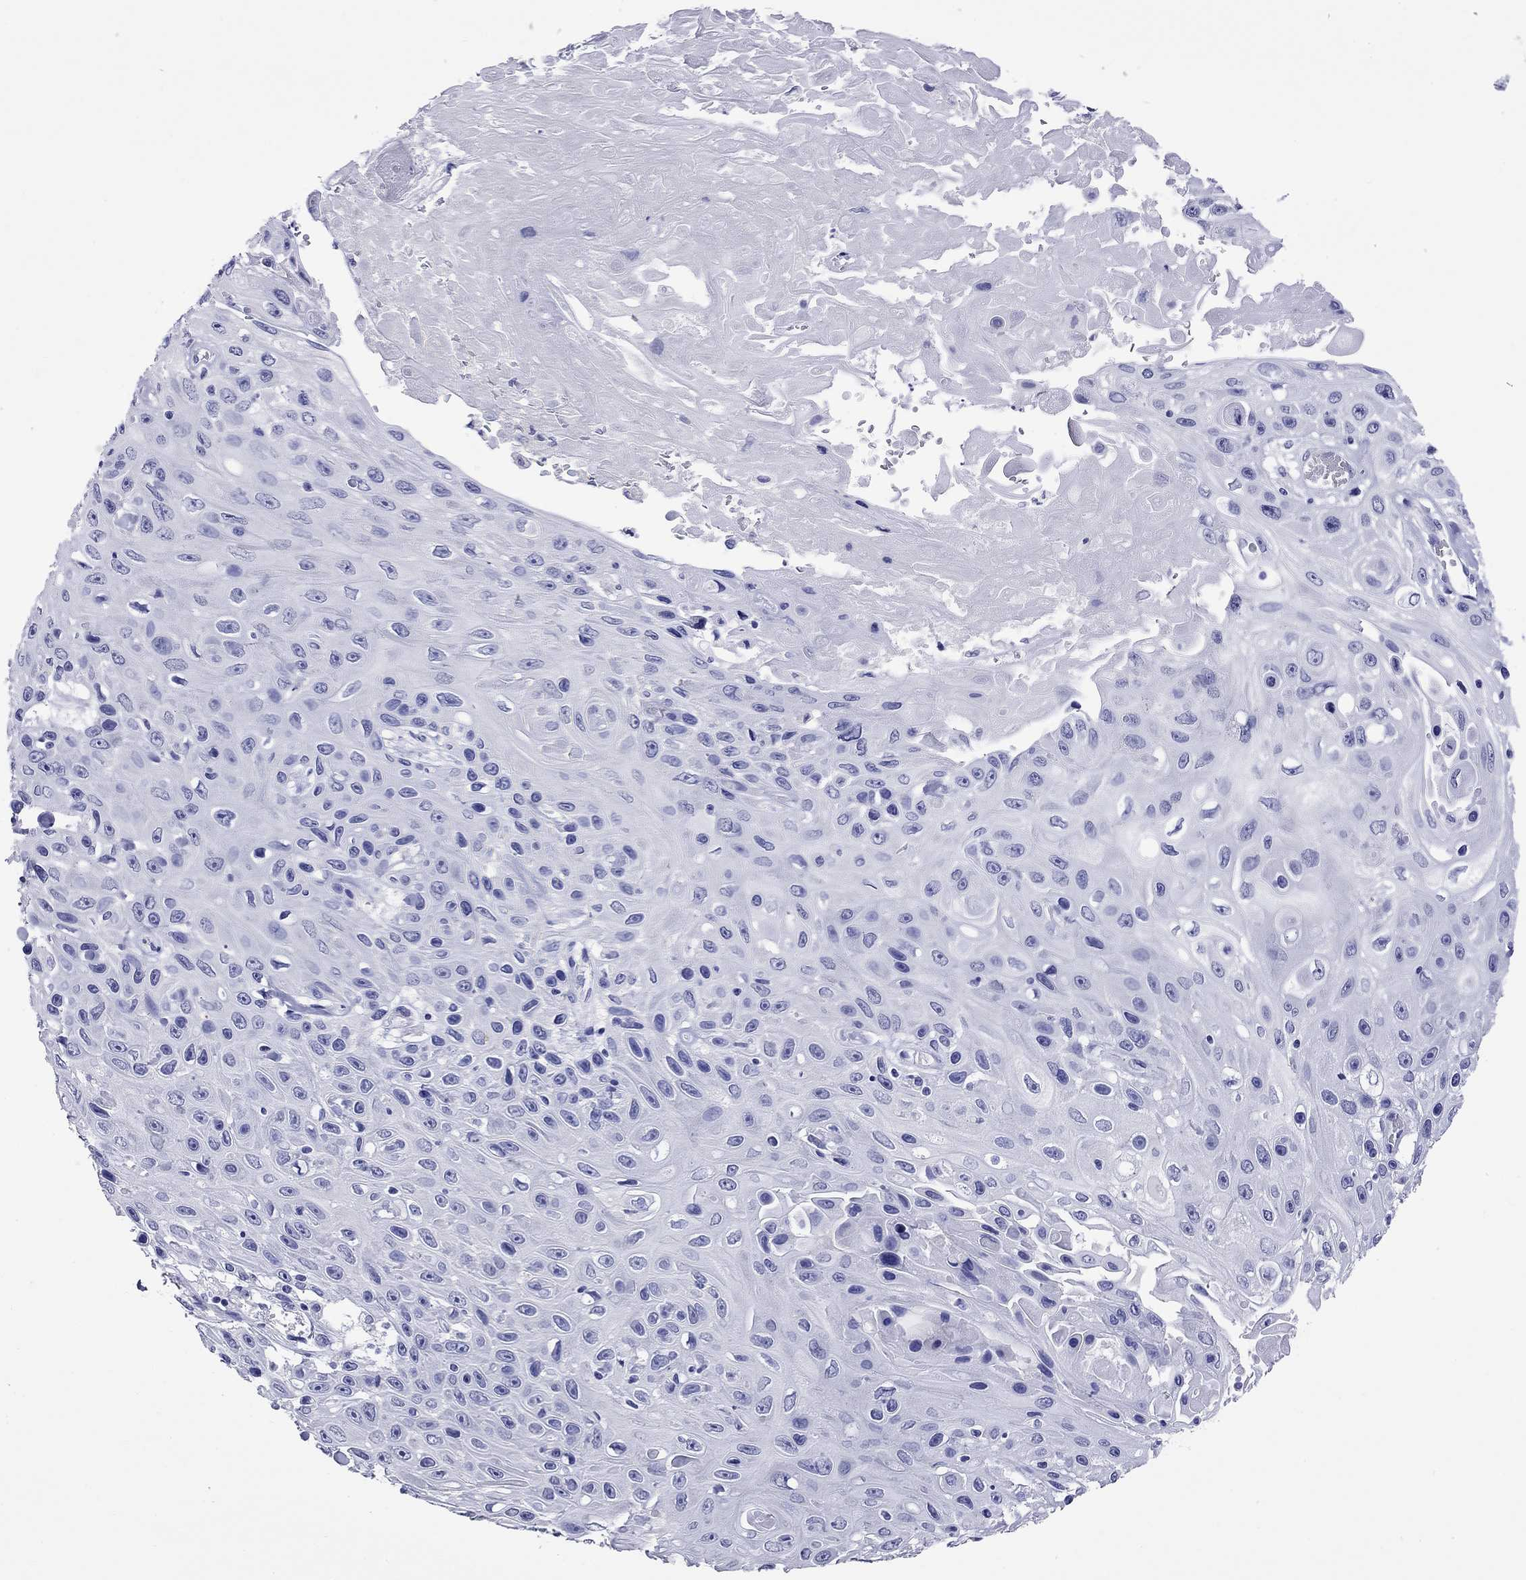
{"staining": {"intensity": "negative", "quantity": "none", "location": "none"}, "tissue": "skin cancer", "cell_type": "Tumor cells", "image_type": "cancer", "snomed": [{"axis": "morphology", "description": "Squamous cell carcinoma, NOS"}, {"axis": "topography", "description": "Skin"}], "caption": "This image is of skin squamous cell carcinoma stained with immunohistochemistry (IHC) to label a protein in brown with the nuclei are counter-stained blue. There is no positivity in tumor cells.", "gene": "KIAA2012", "patient": {"sex": "male", "age": 82}}